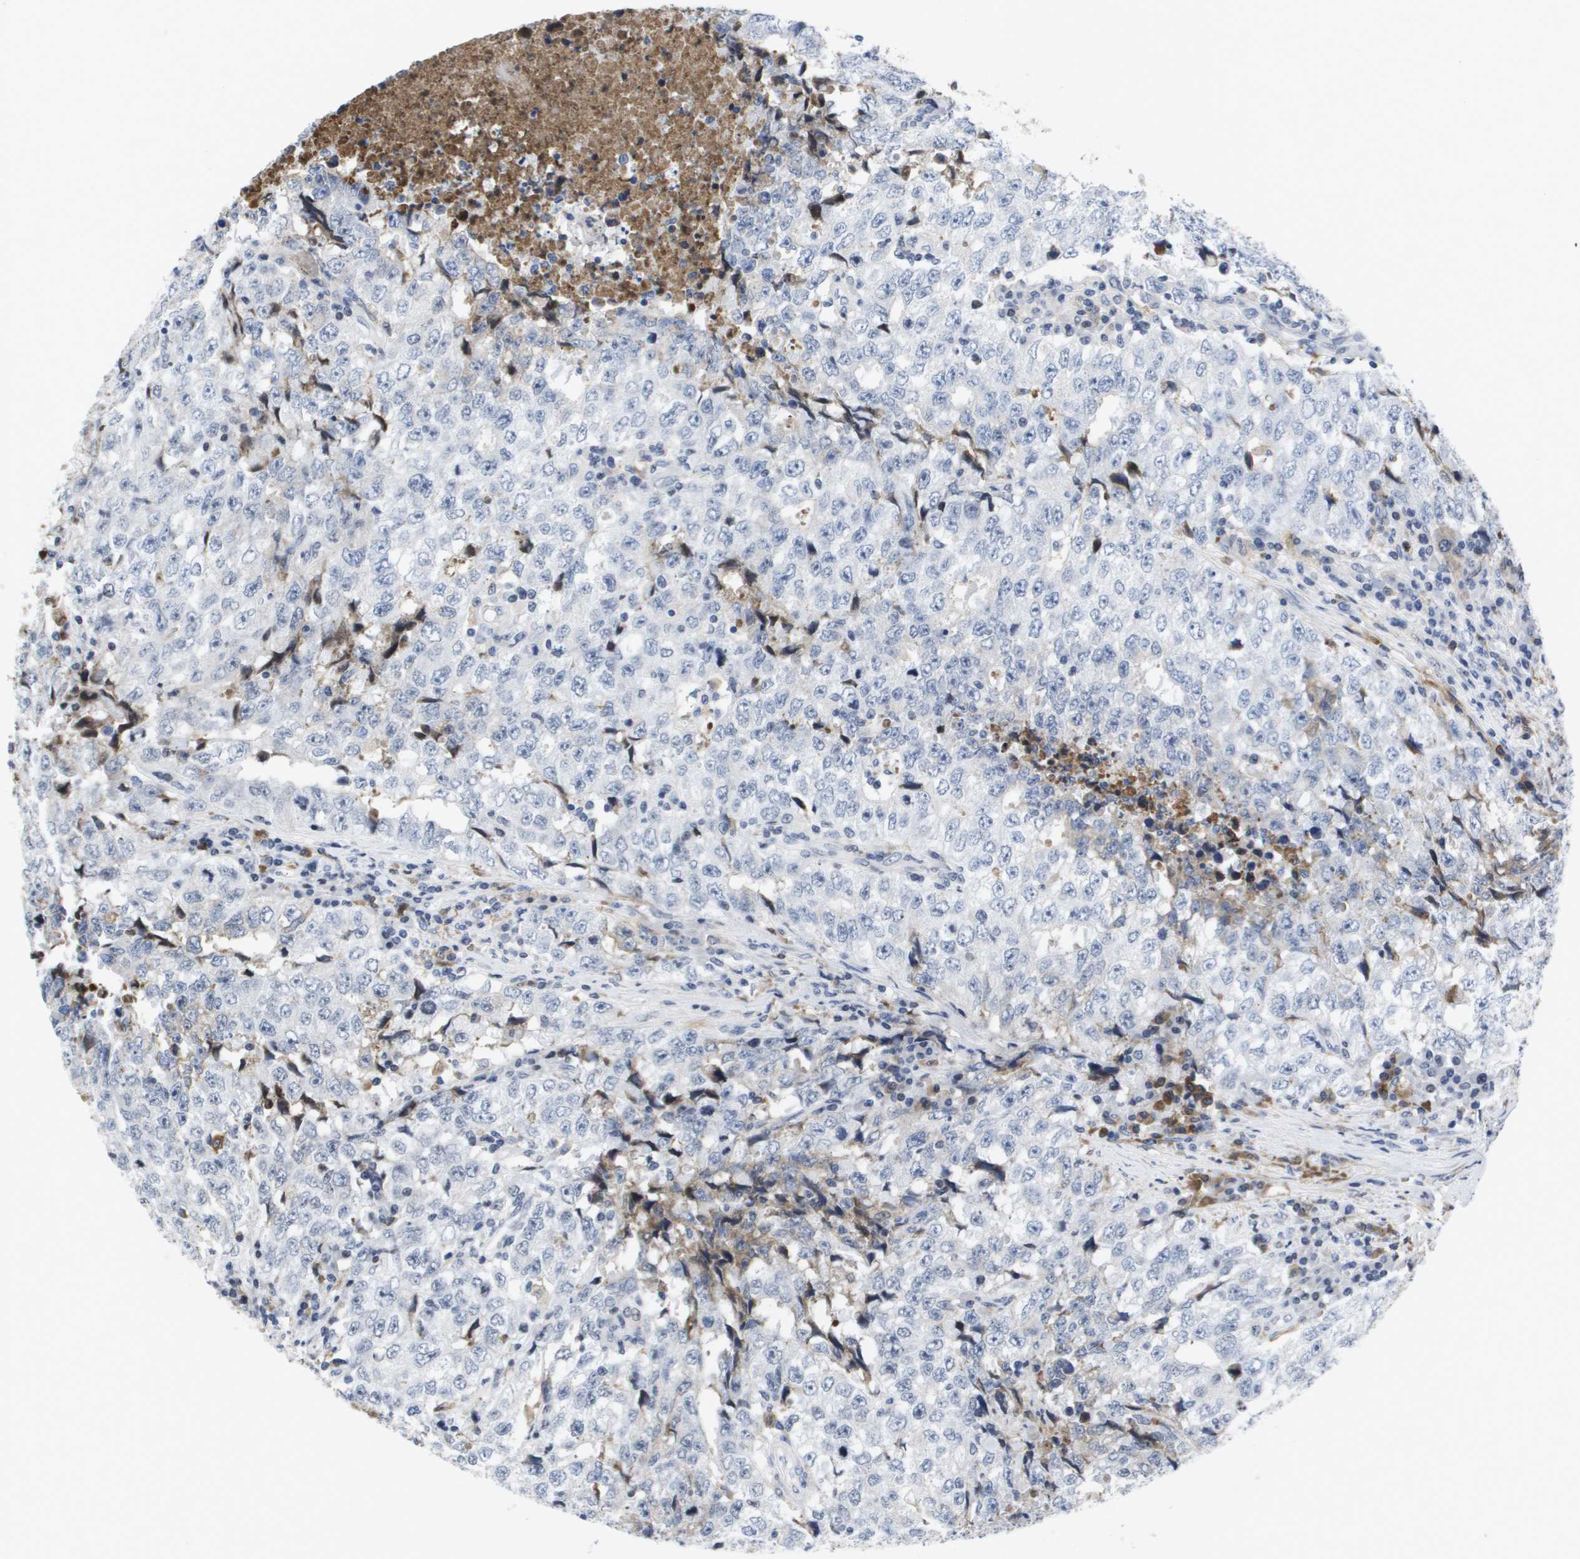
{"staining": {"intensity": "negative", "quantity": "none", "location": "none"}, "tissue": "testis cancer", "cell_type": "Tumor cells", "image_type": "cancer", "snomed": [{"axis": "morphology", "description": "Necrosis, NOS"}, {"axis": "morphology", "description": "Carcinoma, Embryonal, NOS"}, {"axis": "topography", "description": "Testis"}], "caption": "Human embryonal carcinoma (testis) stained for a protein using immunohistochemistry displays no positivity in tumor cells.", "gene": "SERPINC1", "patient": {"sex": "male", "age": 19}}